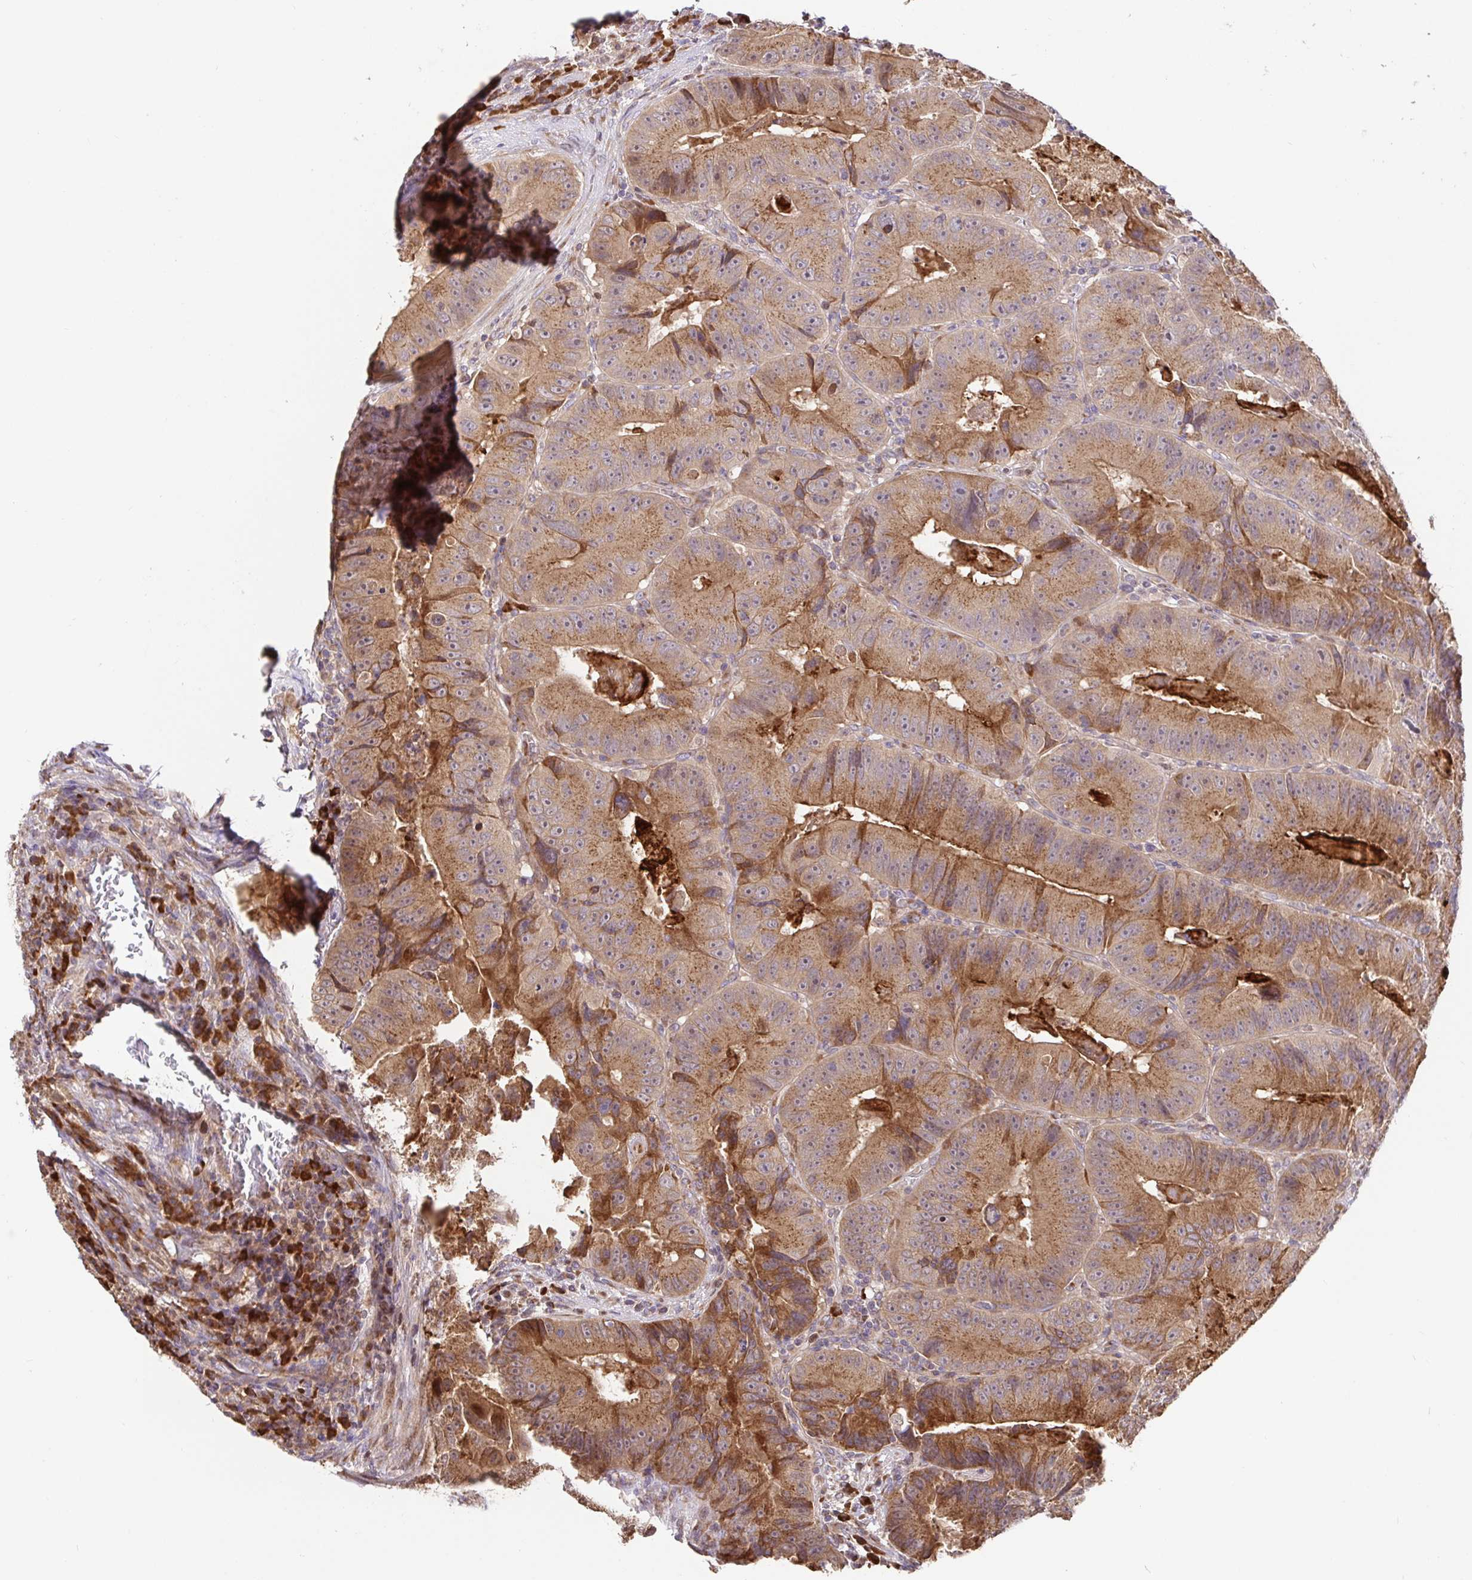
{"staining": {"intensity": "moderate", "quantity": ">75%", "location": "cytoplasmic/membranous"}, "tissue": "colorectal cancer", "cell_type": "Tumor cells", "image_type": "cancer", "snomed": [{"axis": "morphology", "description": "Adenocarcinoma, NOS"}, {"axis": "topography", "description": "Colon"}], "caption": "Brown immunohistochemical staining in human colorectal cancer reveals moderate cytoplasmic/membranous staining in about >75% of tumor cells.", "gene": "ELP1", "patient": {"sex": "female", "age": 86}}